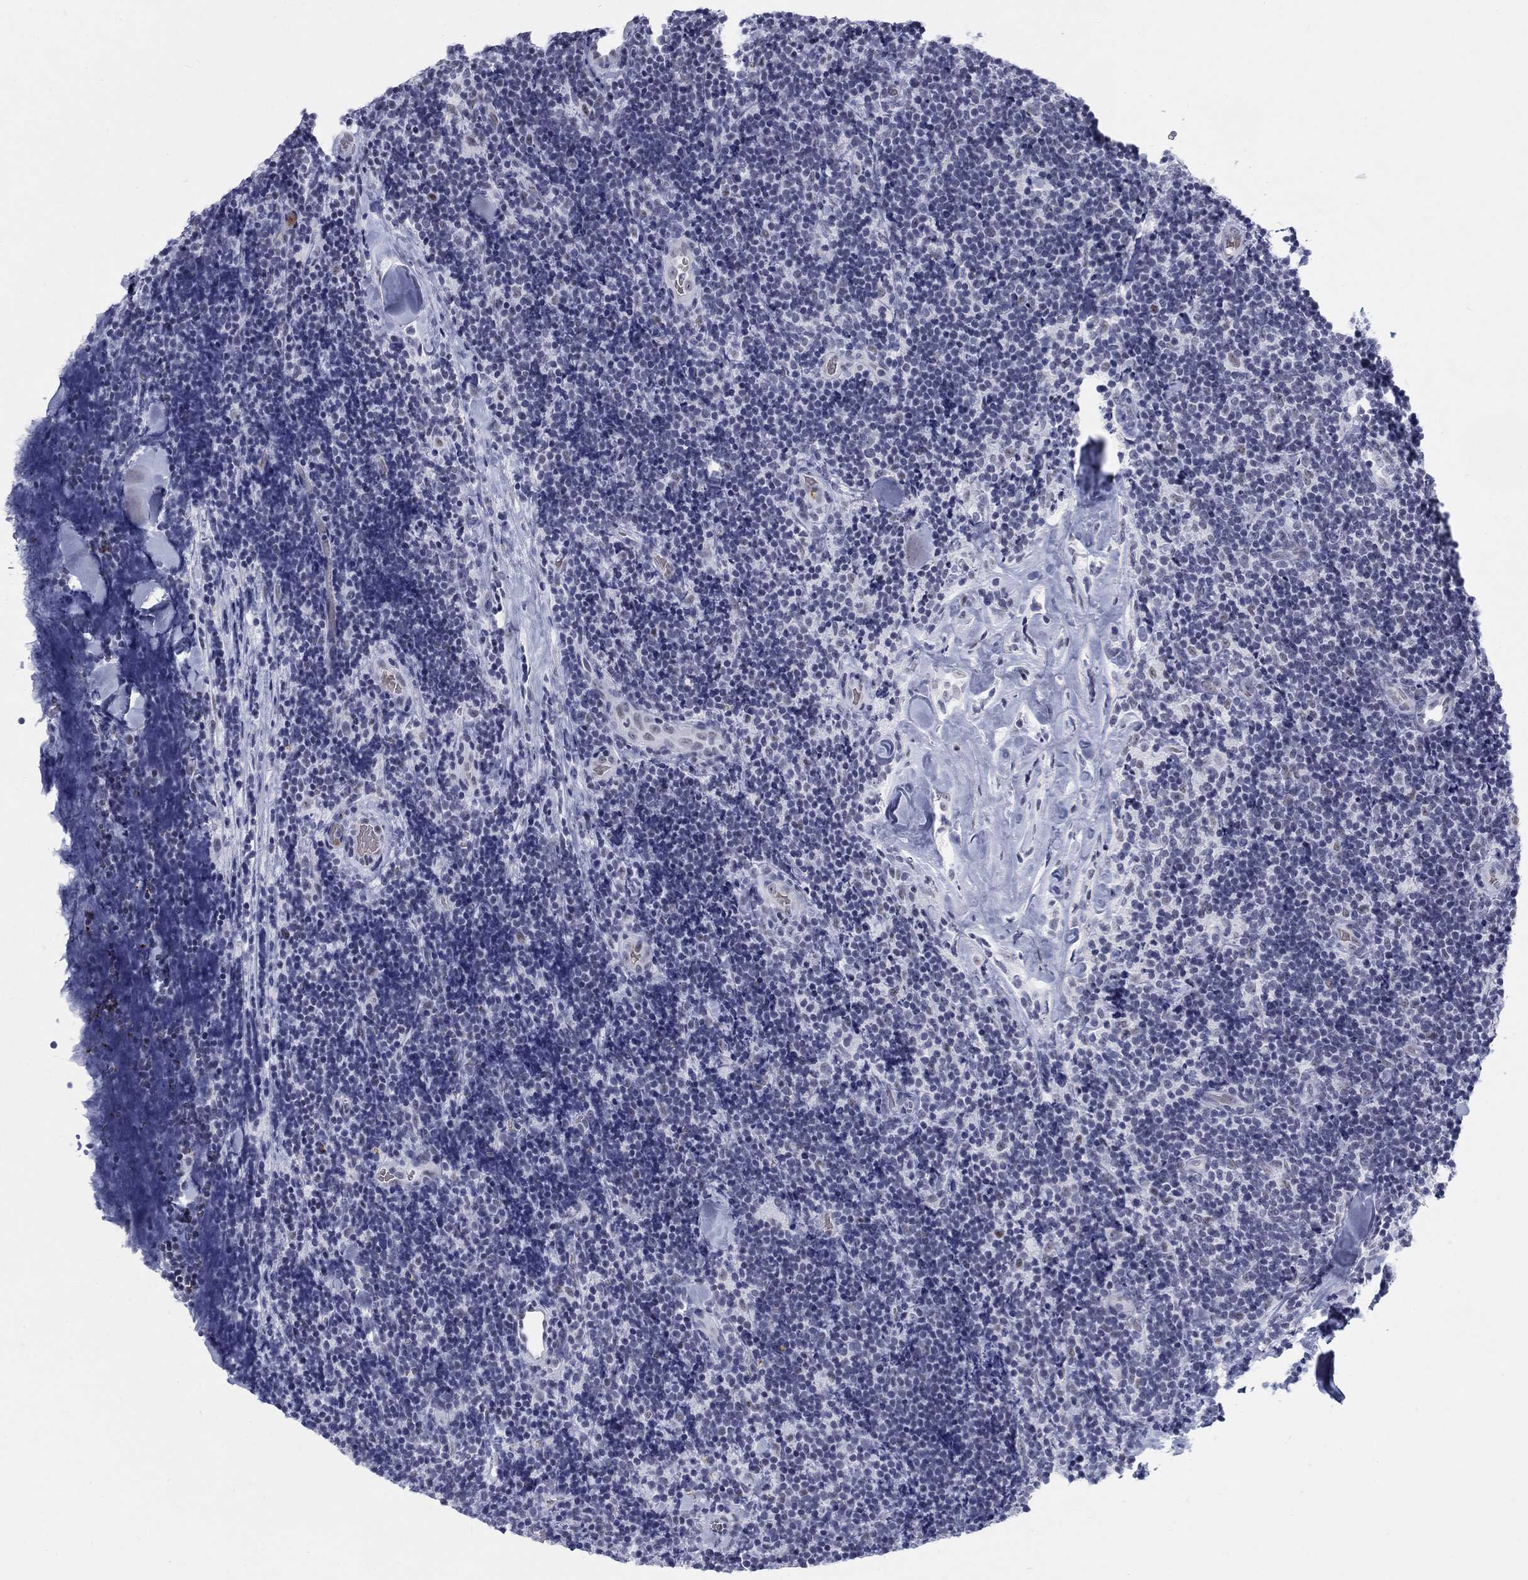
{"staining": {"intensity": "negative", "quantity": "none", "location": "none"}, "tissue": "lymphoma", "cell_type": "Tumor cells", "image_type": "cancer", "snomed": [{"axis": "morphology", "description": "Malignant lymphoma, non-Hodgkin's type, Low grade"}, {"axis": "topography", "description": "Lymph node"}], "caption": "Protein analysis of lymphoma shows no significant staining in tumor cells.", "gene": "DMTN", "patient": {"sex": "female", "age": 56}}